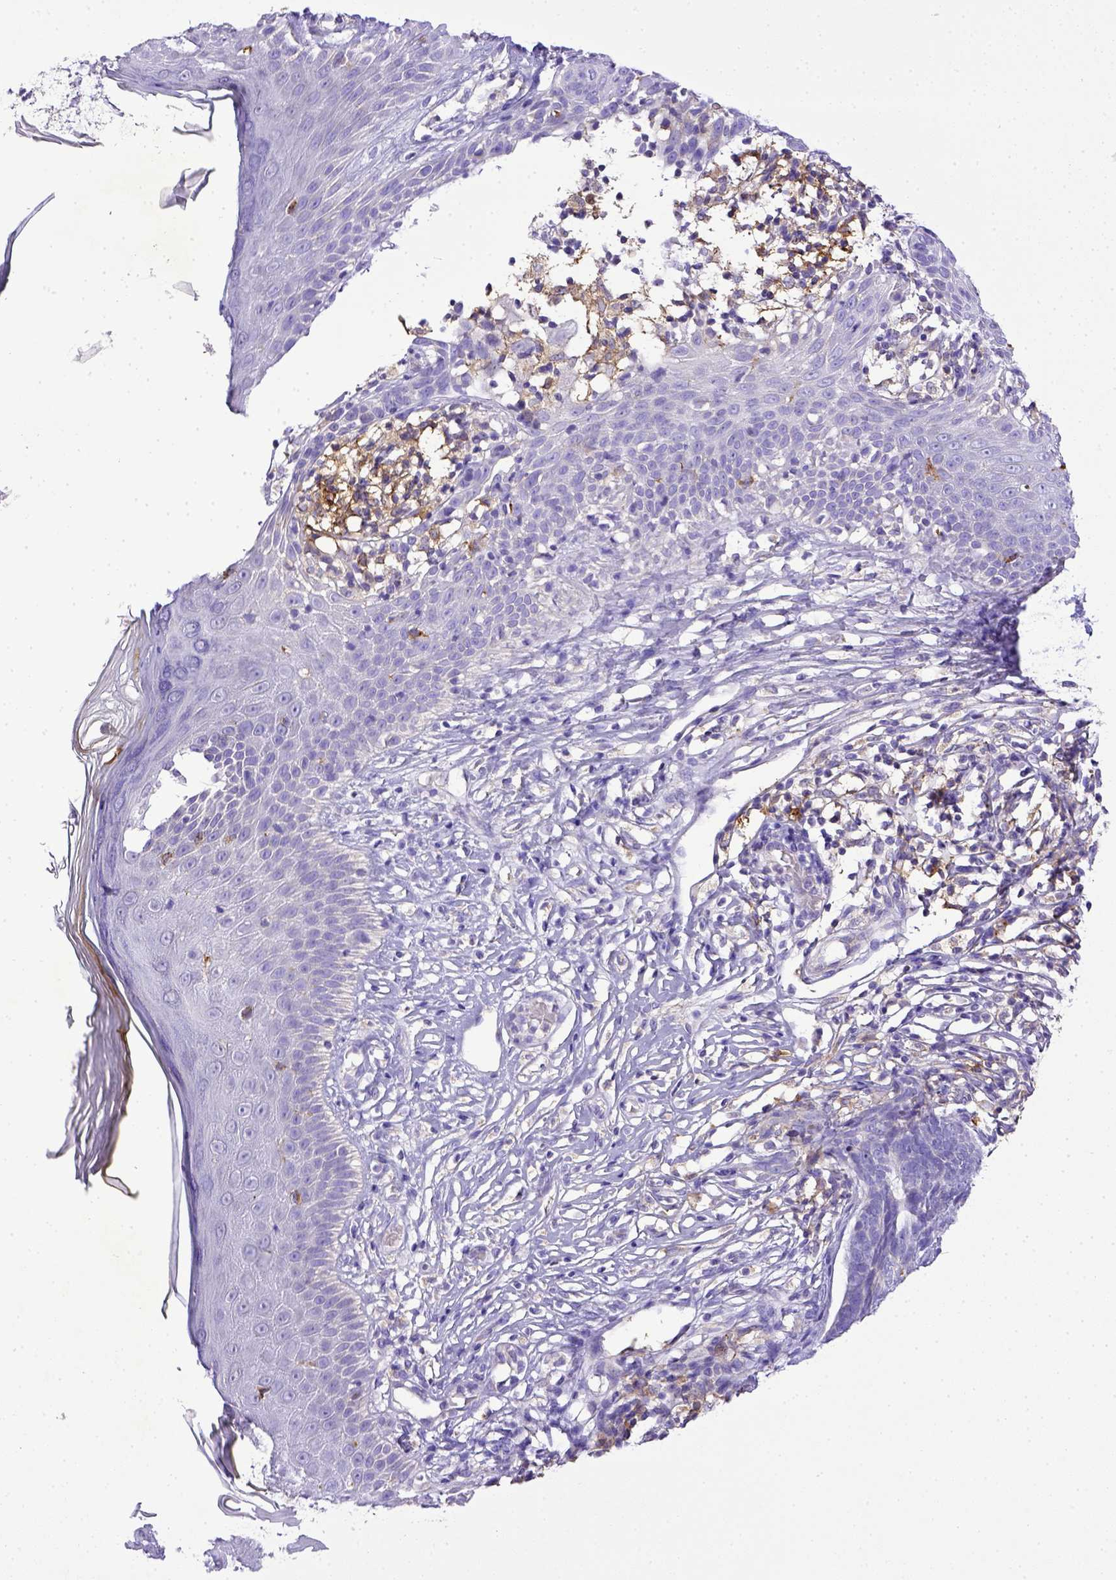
{"staining": {"intensity": "negative", "quantity": "none", "location": "none"}, "tissue": "skin cancer", "cell_type": "Tumor cells", "image_type": "cancer", "snomed": [{"axis": "morphology", "description": "Basal cell carcinoma"}, {"axis": "topography", "description": "Skin"}], "caption": "Tumor cells are negative for brown protein staining in skin basal cell carcinoma.", "gene": "CD40", "patient": {"sex": "male", "age": 85}}